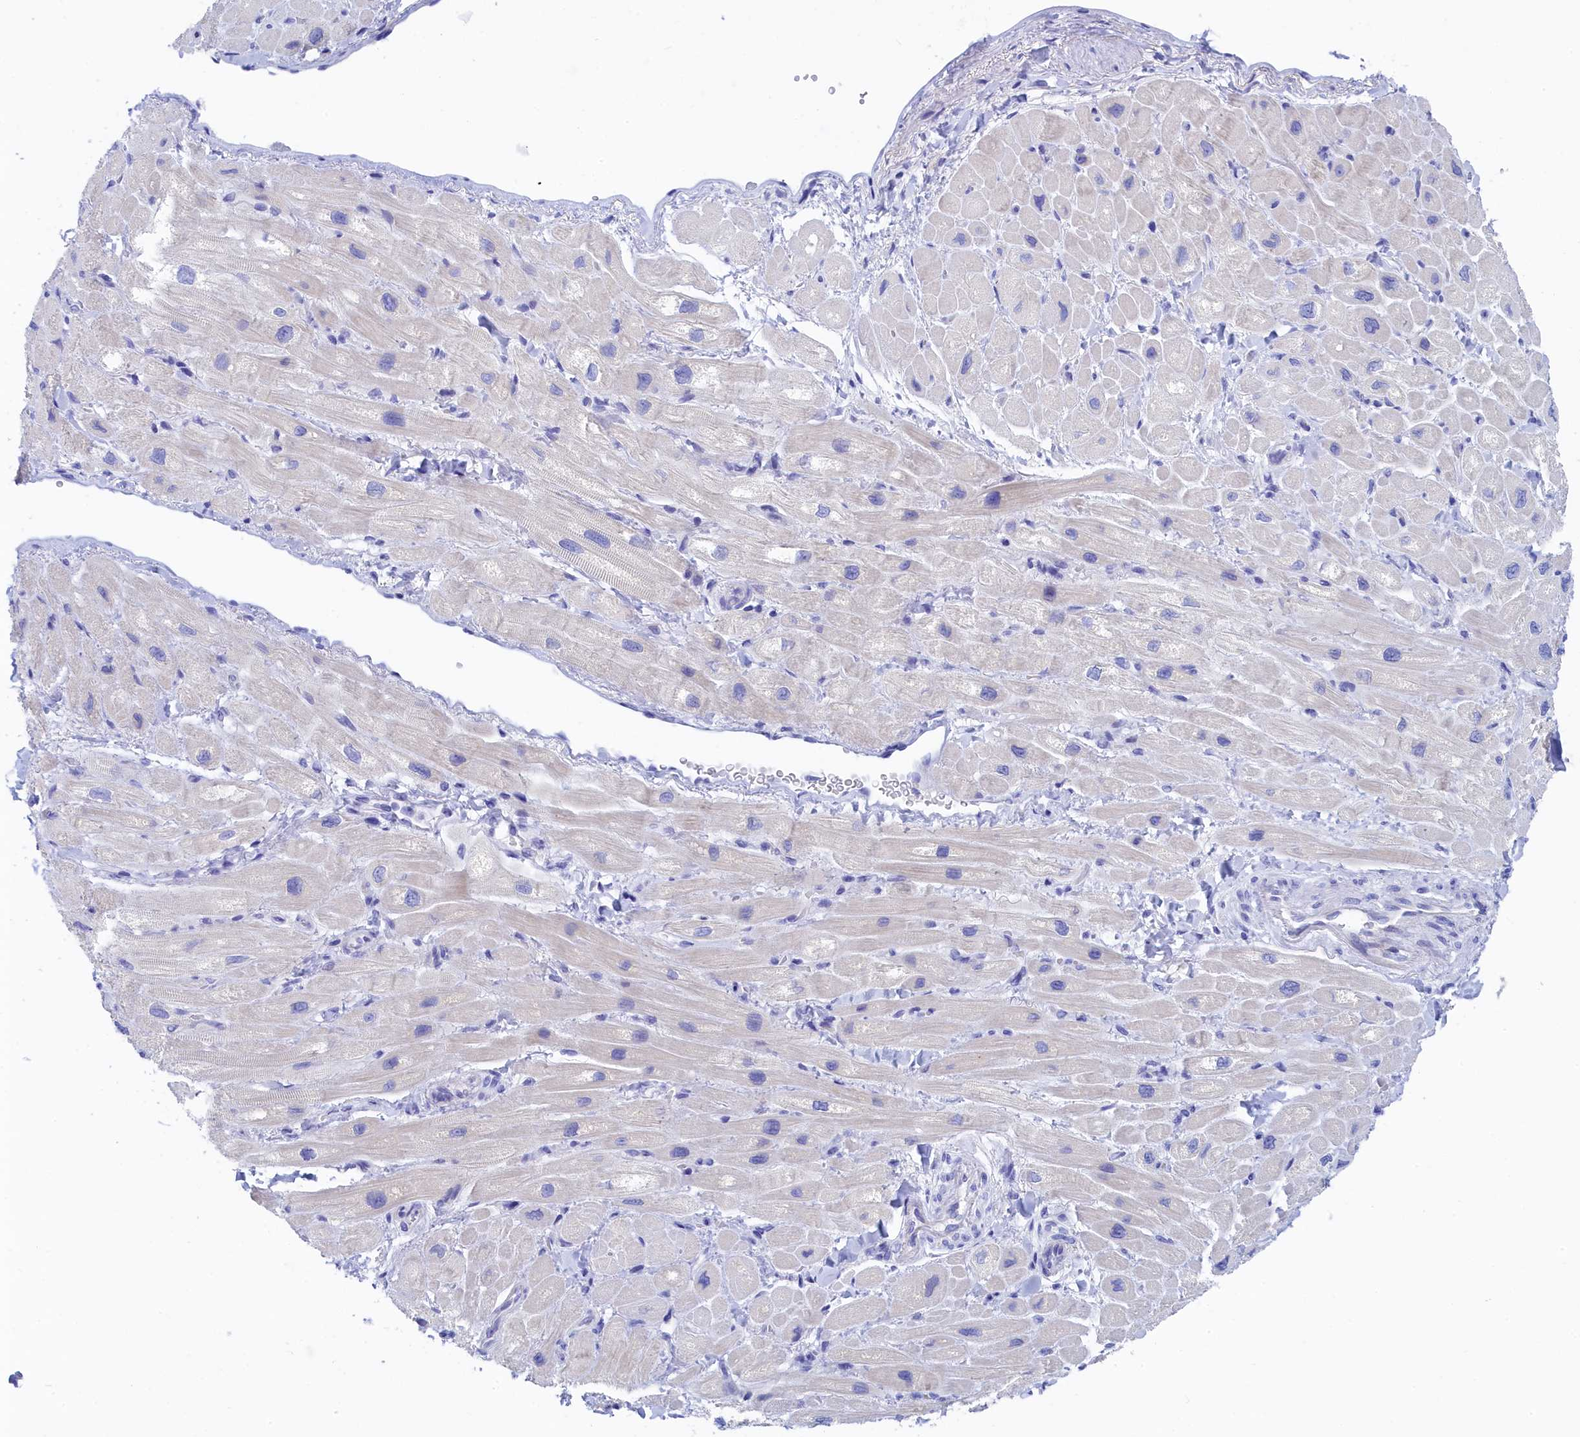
{"staining": {"intensity": "negative", "quantity": "none", "location": "none"}, "tissue": "heart muscle", "cell_type": "Cardiomyocytes", "image_type": "normal", "snomed": [{"axis": "morphology", "description": "Normal tissue, NOS"}, {"axis": "topography", "description": "Heart"}], "caption": "IHC image of normal heart muscle: heart muscle stained with DAB (3,3'-diaminobenzidine) displays no significant protein positivity in cardiomyocytes.", "gene": "TRIM10", "patient": {"sex": "male", "age": 65}}